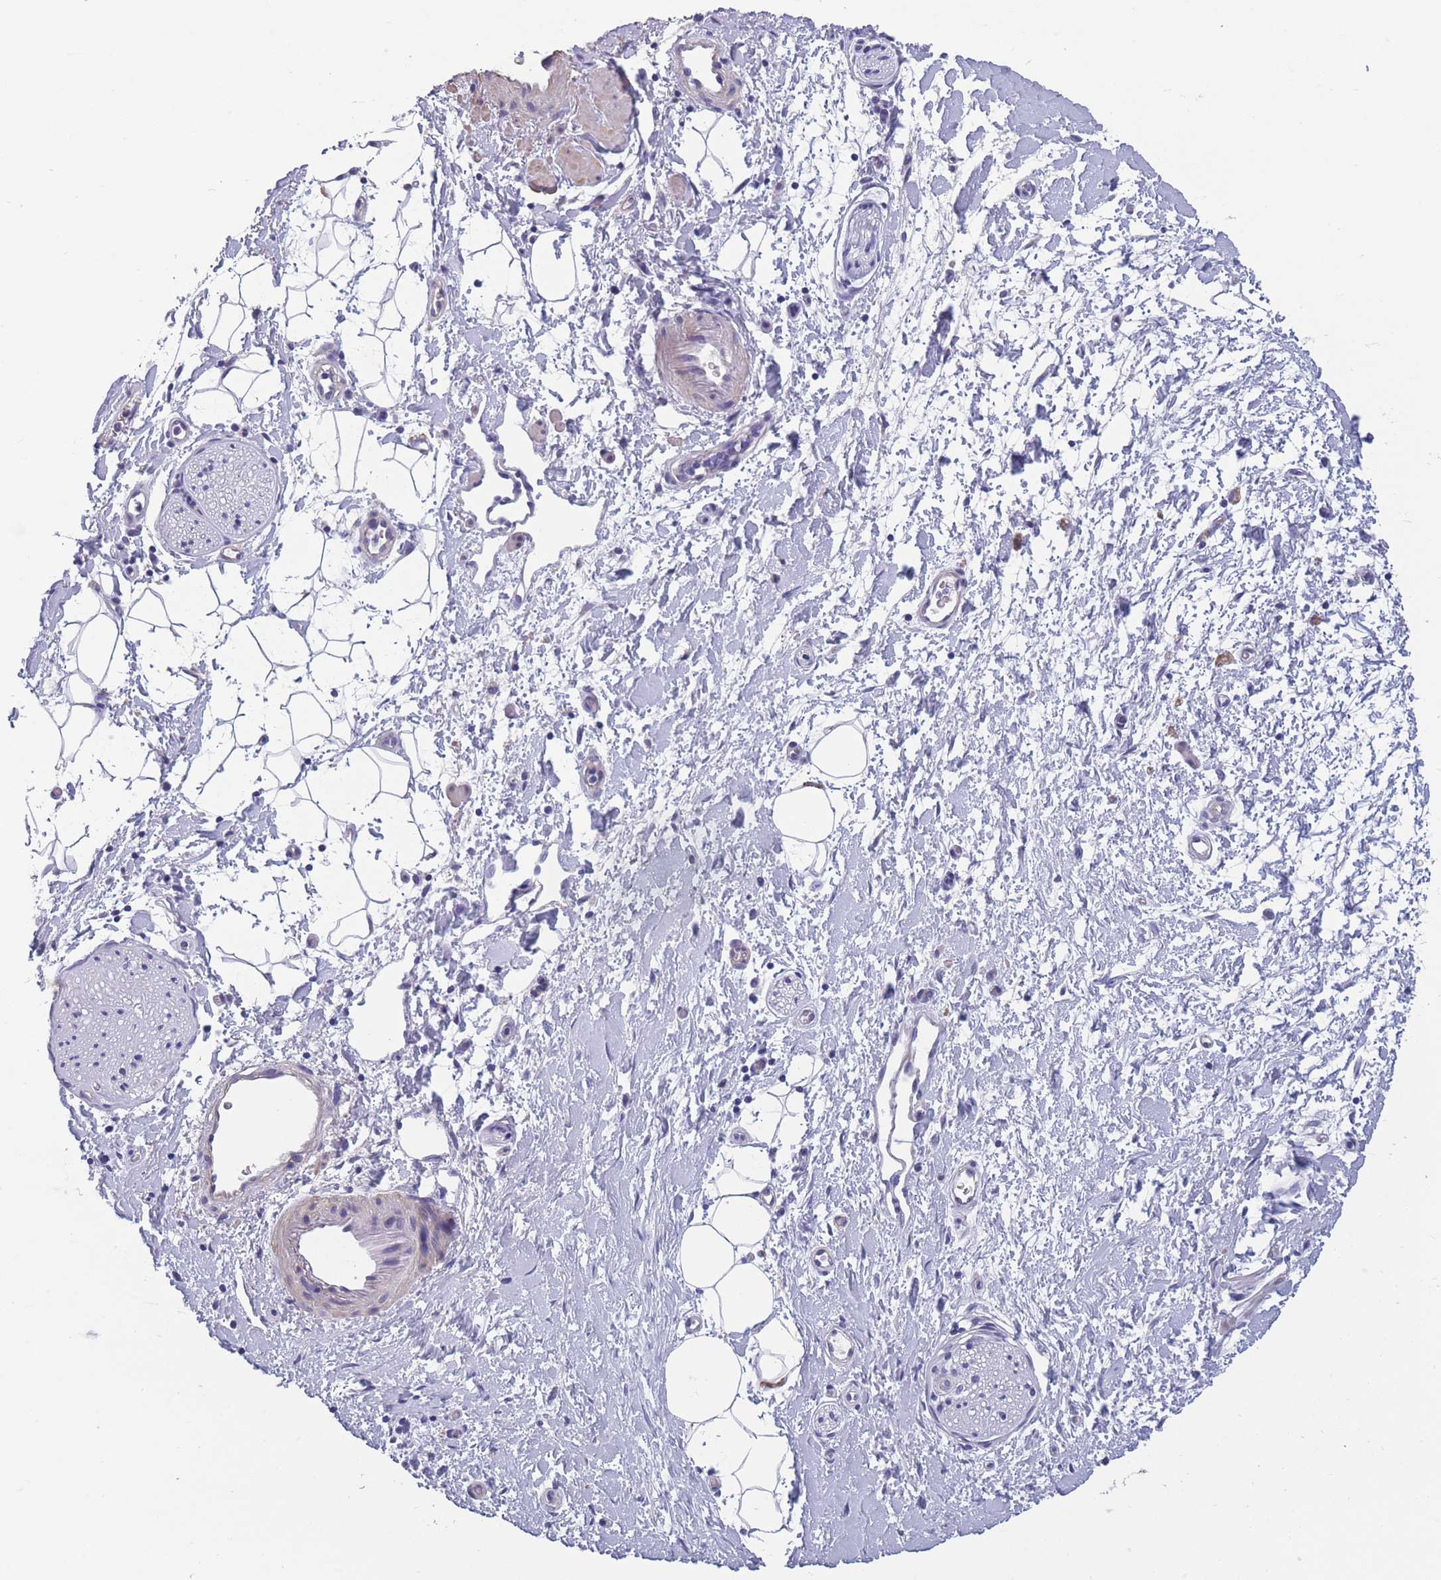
{"staining": {"intensity": "negative", "quantity": "none", "location": "none"}, "tissue": "adipose tissue", "cell_type": "Adipocytes", "image_type": "normal", "snomed": [{"axis": "morphology", "description": "Normal tissue, NOS"}, {"axis": "morphology", "description": "Adenocarcinoma, NOS"}, {"axis": "topography", "description": "Pancreas"}, {"axis": "topography", "description": "Peripheral nerve tissue"}], "caption": "Adipose tissue stained for a protein using immunohistochemistry (IHC) displays no positivity adipocytes.", "gene": "OR4C5", "patient": {"sex": "female", "age": 77}}